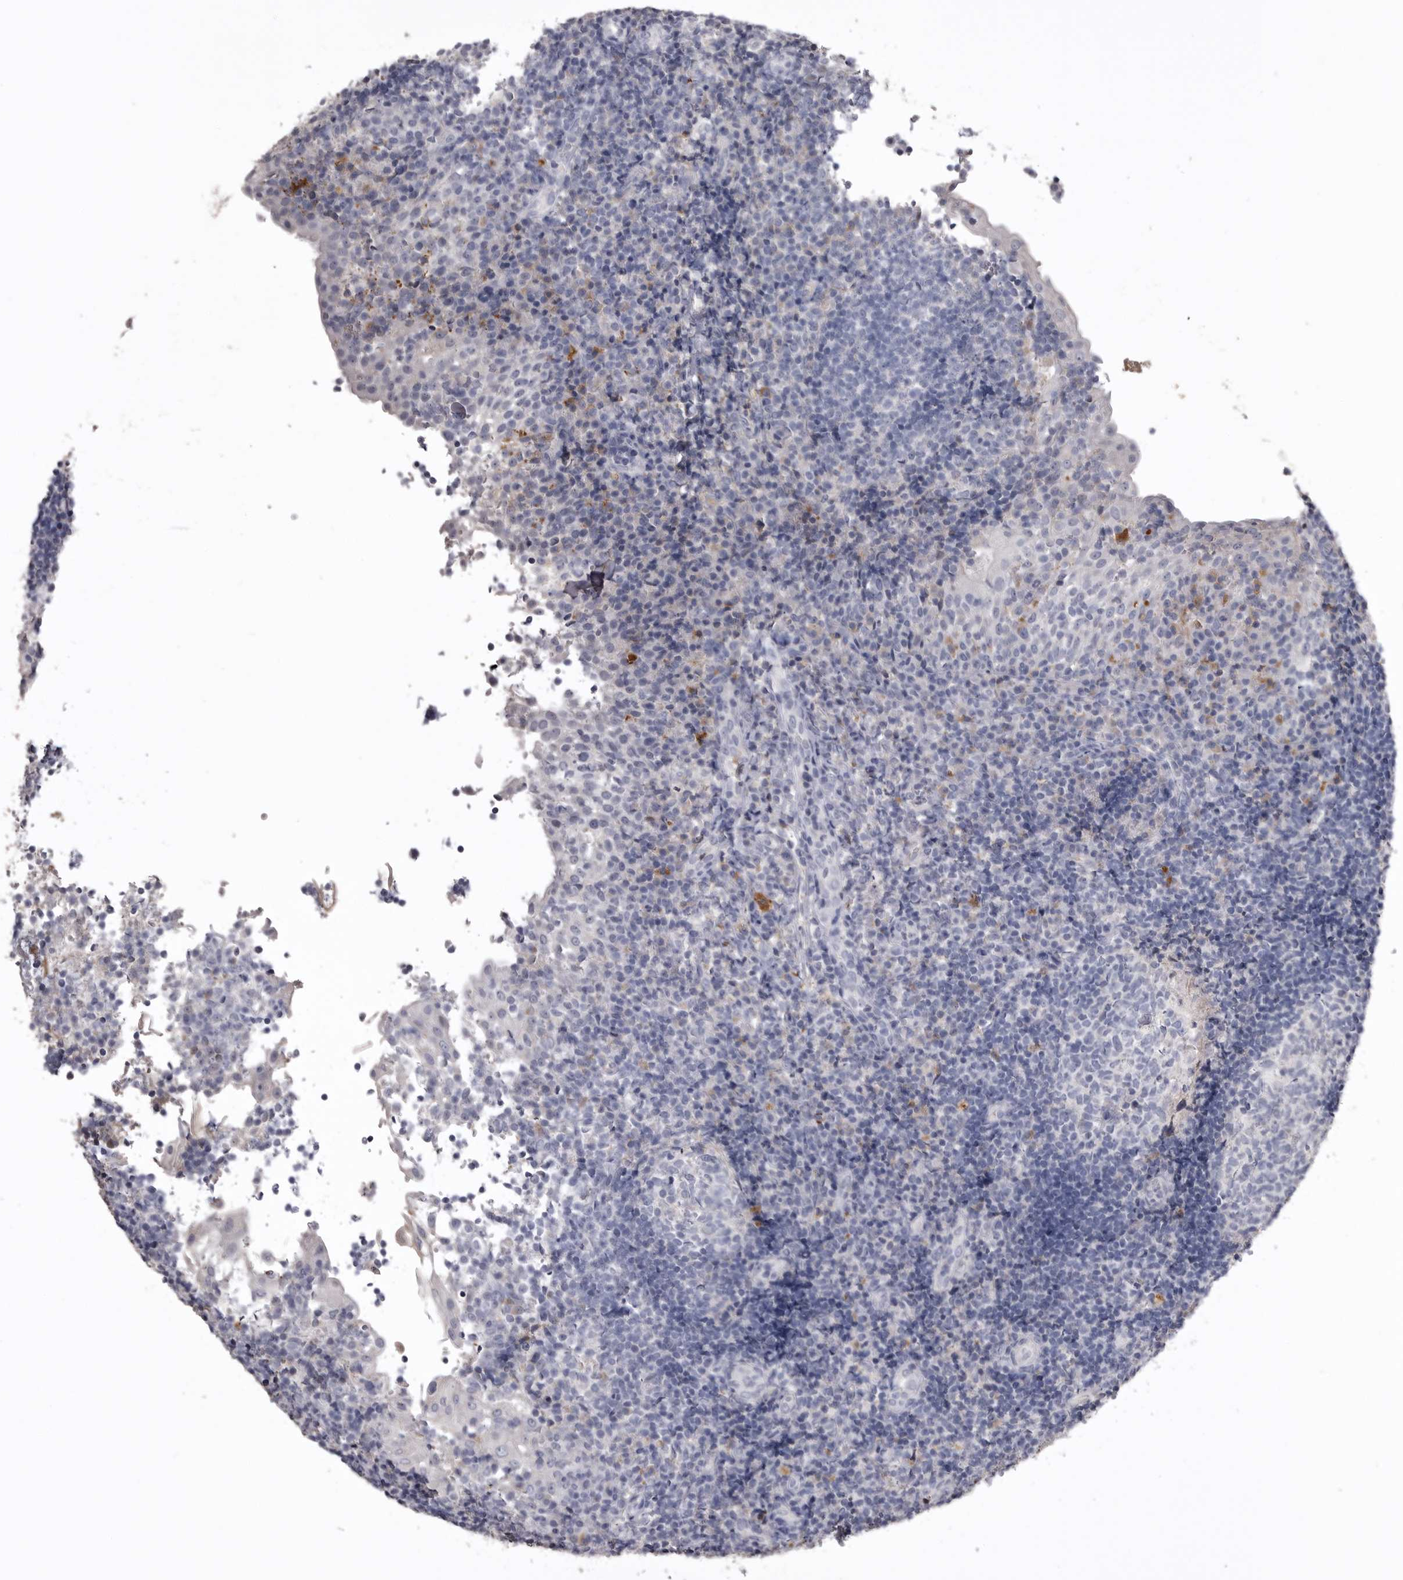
{"staining": {"intensity": "negative", "quantity": "none", "location": "none"}, "tissue": "tonsil", "cell_type": "Germinal center cells", "image_type": "normal", "snomed": [{"axis": "morphology", "description": "Normal tissue, NOS"}, {"axis": "topography", "description": "Tonsil"}], "caption": "Germinal center cells show no significant expression in unremarkable tonsil. Nuclei are stained in blue.", "gene": "AHSG", "patient": {"sex": "female", "age": 40}}